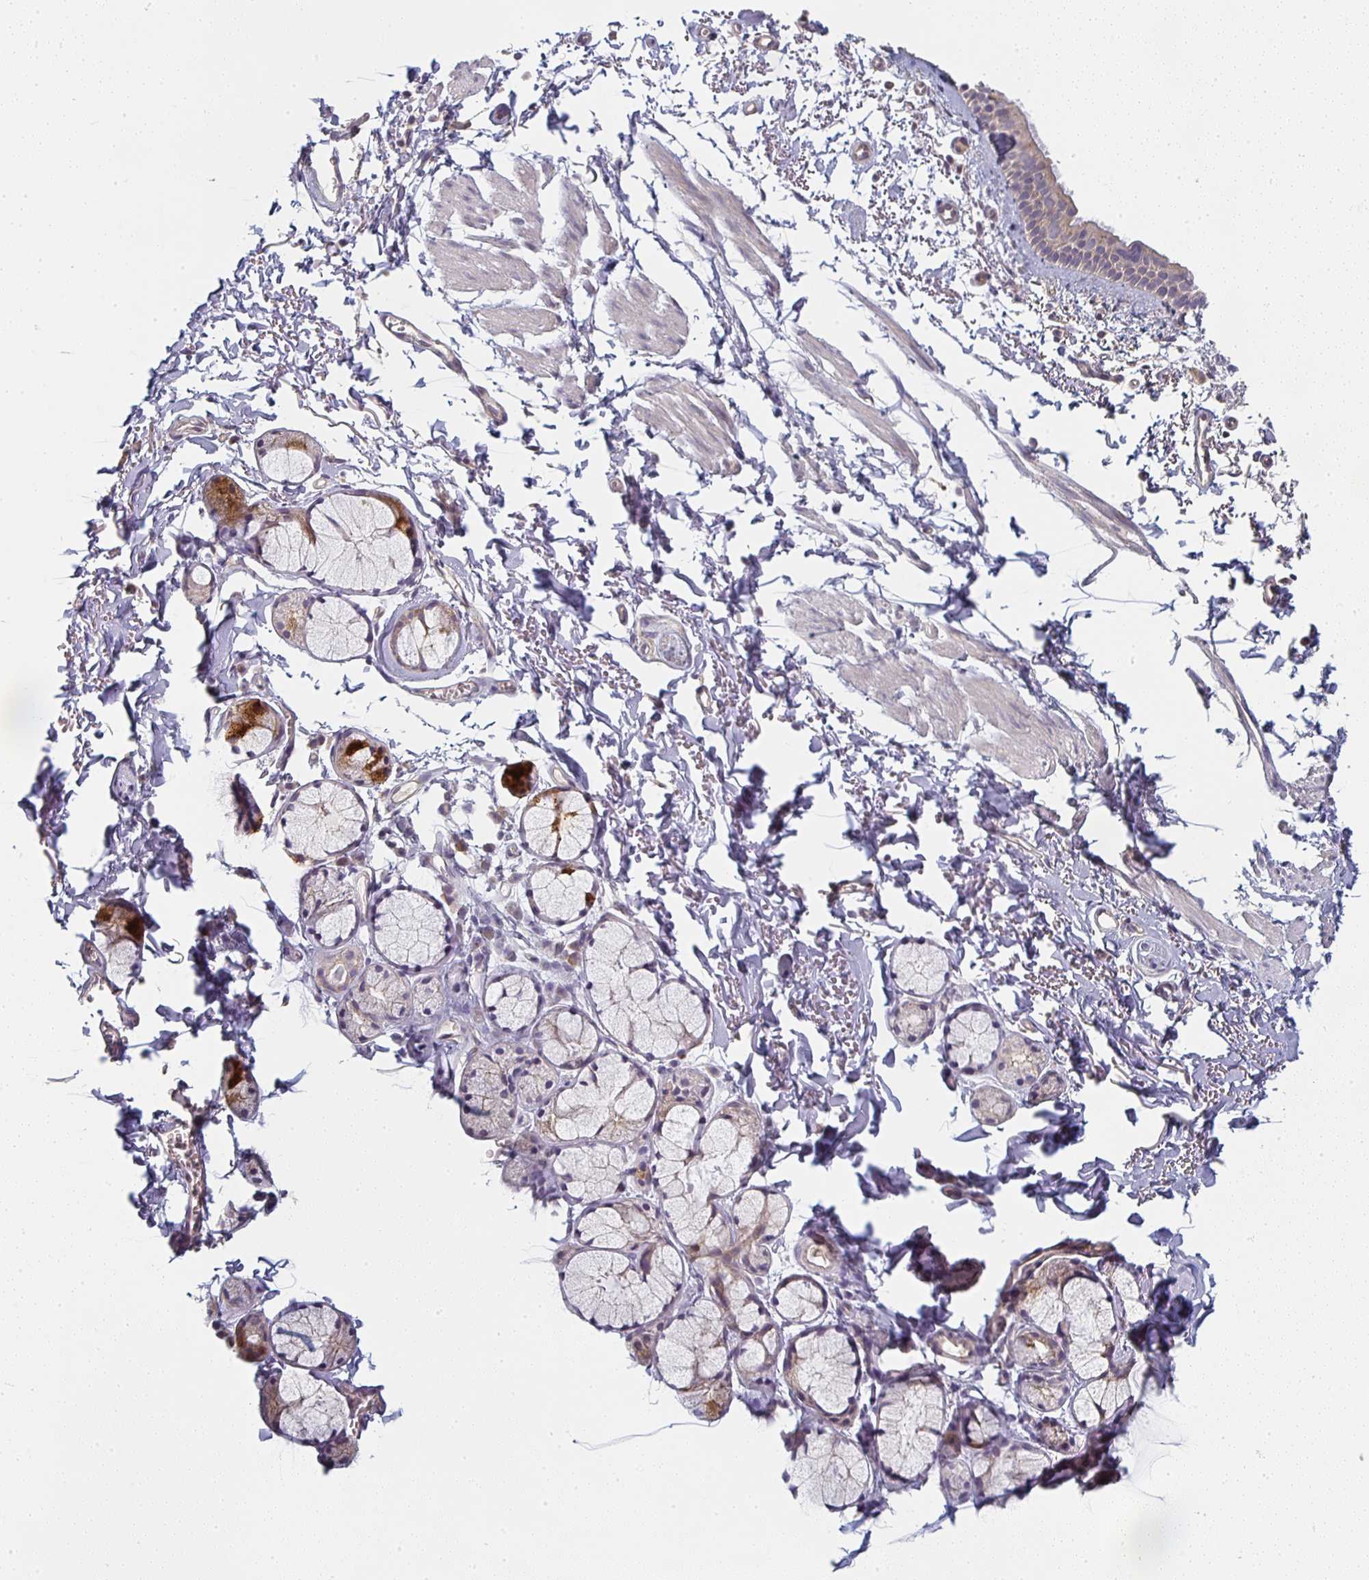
{"staining": {"intensity": "moderate", "quantity": ">75%", "location": "cytoplasmic/membranous"}, "tissue": "bronchus", "cell_type": "Respiratory epithelial cells", "image_type": "normal", "snomed": [{"axis": "morphology", "description": "Normal tissue, NOS"}, {"axis": "topography", "description": "Cartilage tissue"}, {"axis": "topography", "description": "Bronchus"}, {"axis": "topography", "description": "Peripheral nerve tissue"}], "caption": "Respiratory epithelial cells demonstrate medium levels of moderate cytoplasmic/membranous expression in approximately >75% of cells in normal human bronchus. The staining was performed using DAB (3,3'-diaminobenzidine) to visualize the protein expression in brown, while the nuclei were stained in blue with hematoxylin (Magnification: 20x).", "gene": "CTHRC1", "patient": {"sex": "female", "age": 59}}